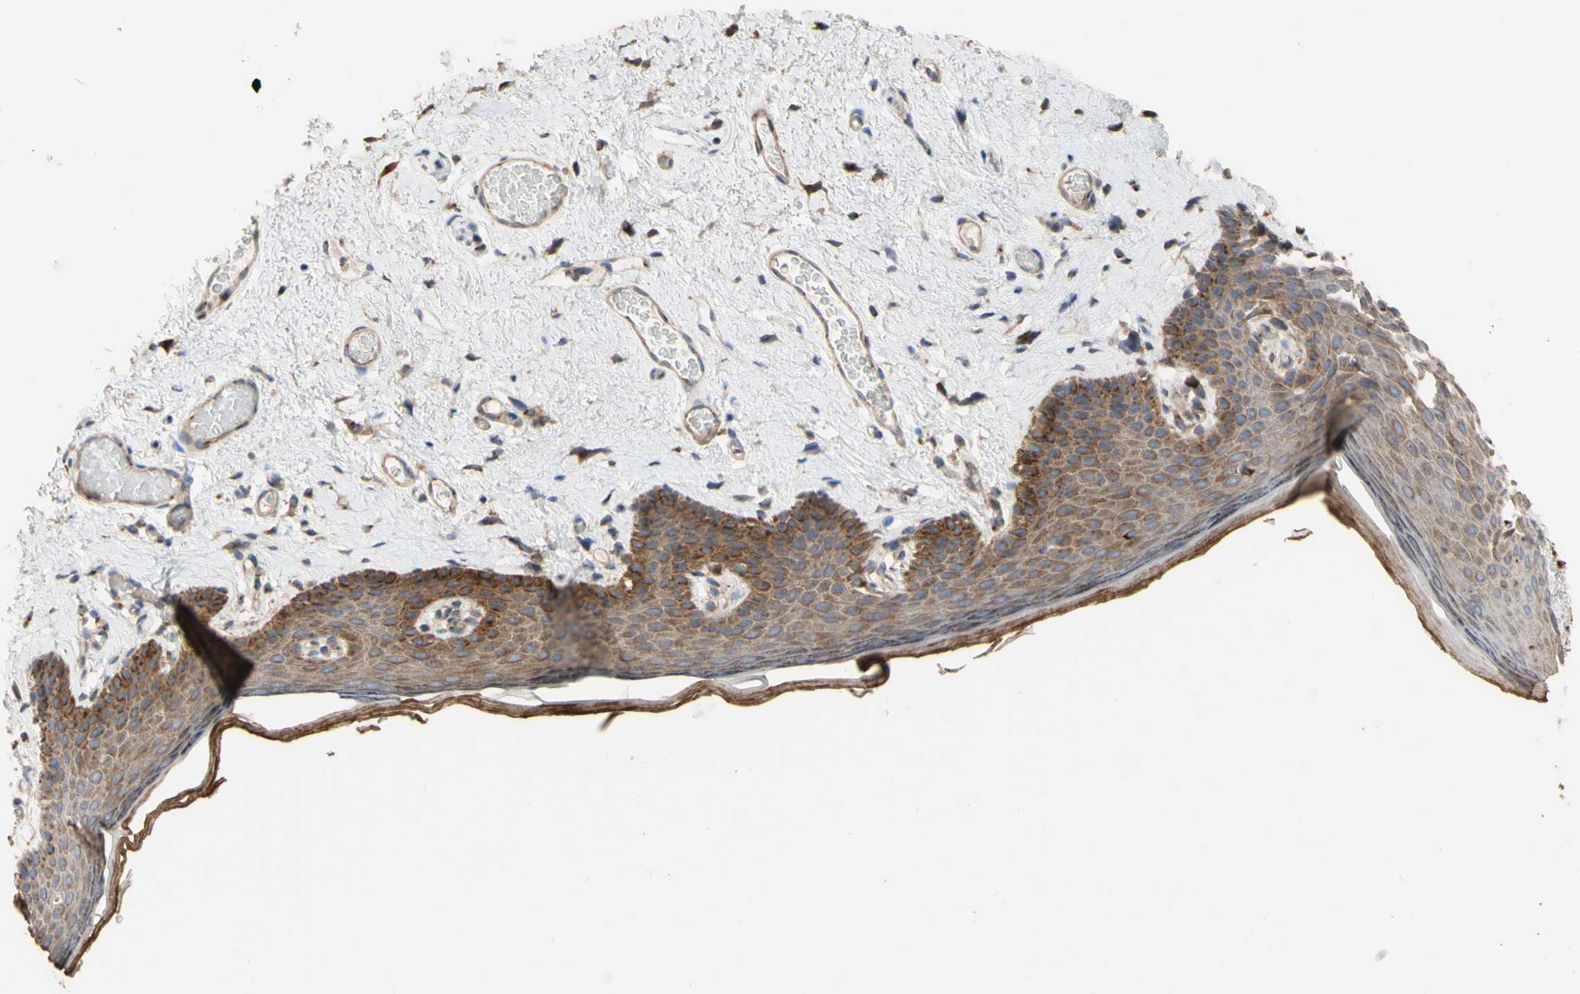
{"staining": {"intensity": "moderate", "quantity": ">75%", "location": "cytoplasmic/membranous"}, "tissue": "skin", "cell_type": "Epidermal cells", "image_type": "normal", "snomed": [{"axis": "morphology", "description": "Normal tissue, NOS"}, {"axis": "topography", "description": "Vulva"}], "caption": "IHC photomicrograph of unremarkable human skin stained for a protein (brown), which reveals medium levels of moderate cytoplasmic/membranous positivity in about >75% of epidermal cells.", "gene": "NECTIN3", "patient": {"sex": "female", "age": 54}}